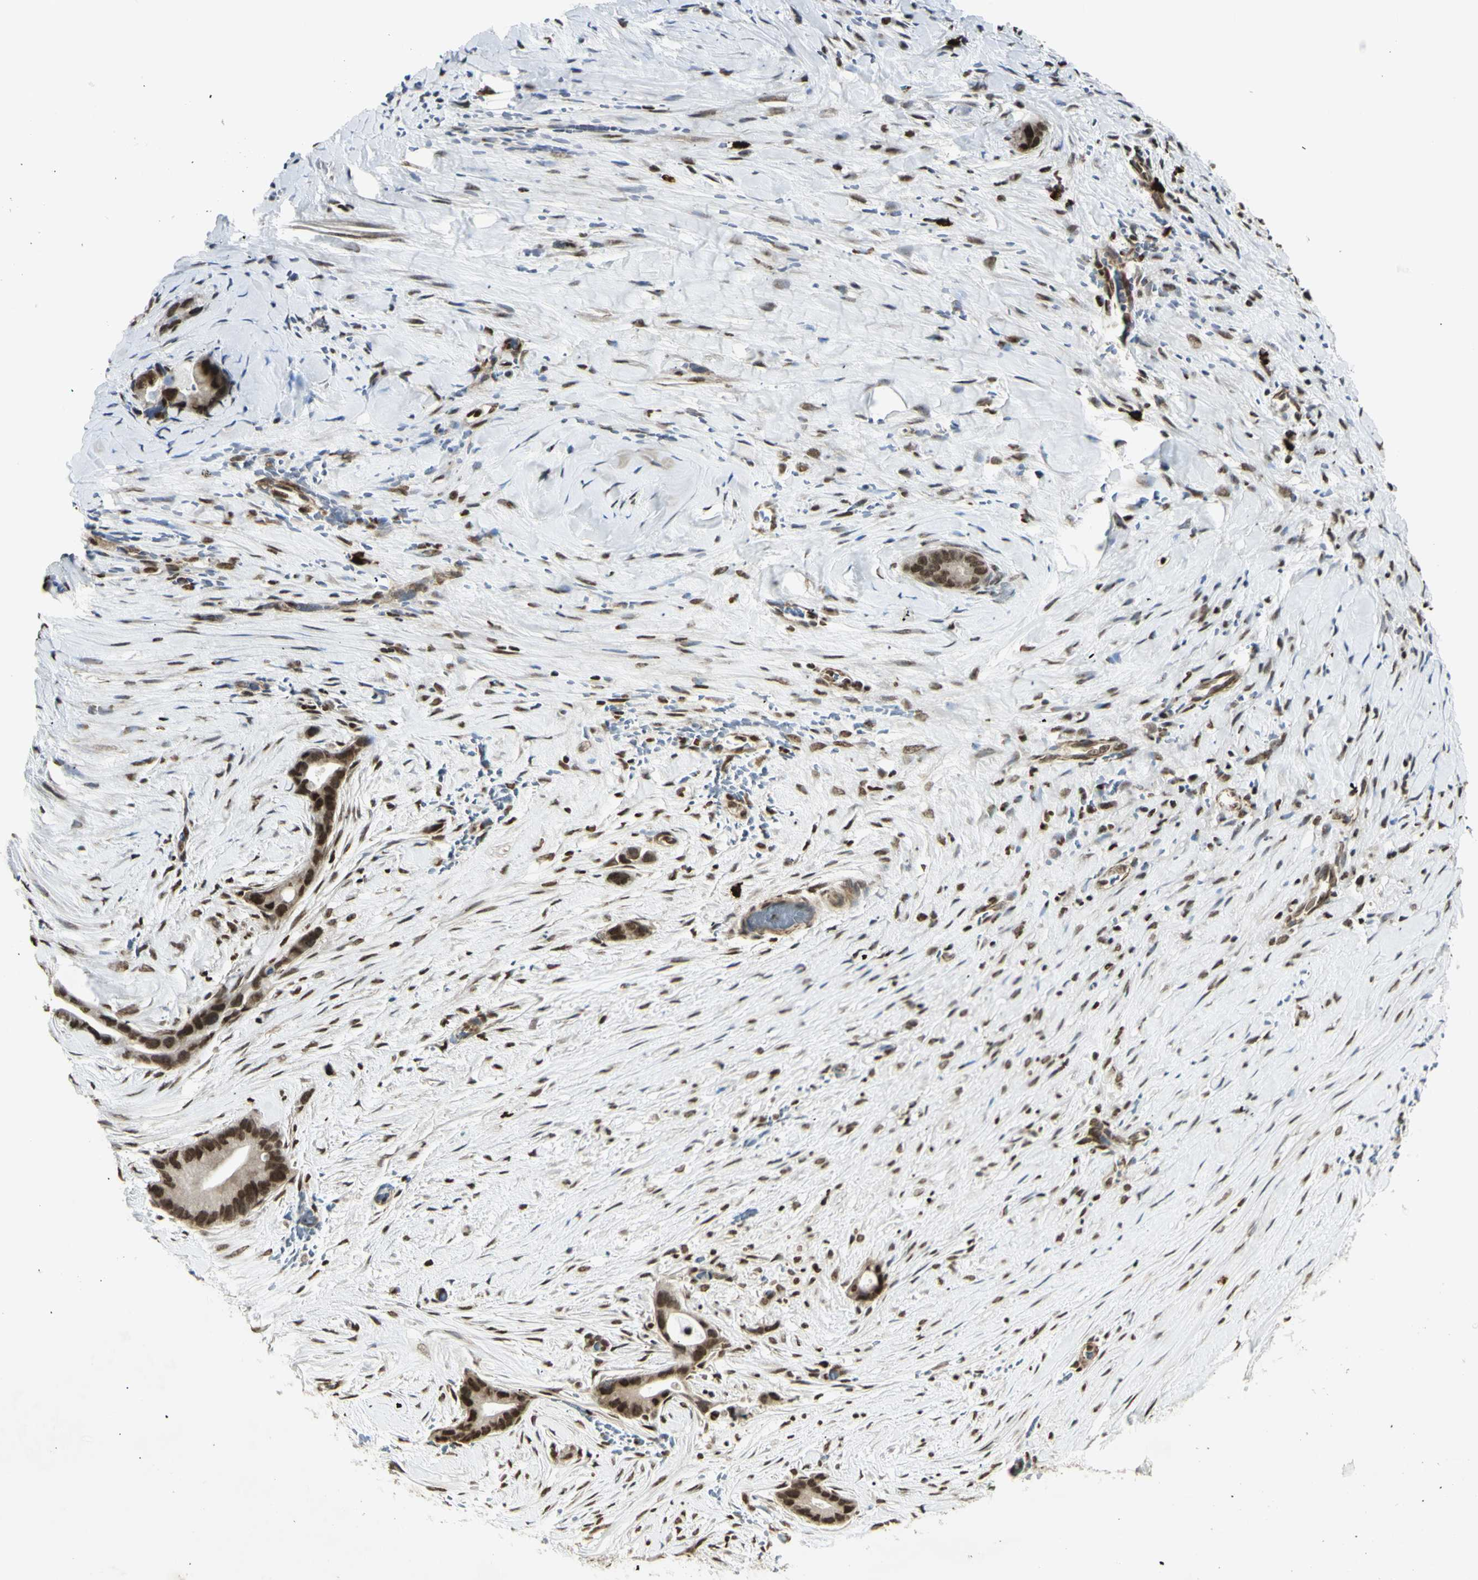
{"staining": {"intensity": "strong", "quantity": ">75%", "location": "nuclear"}, "tissue": "liver cancer", "cell_type": "Tumor cells", "image_type": "cancer", "snomed": [{"axis": "morphology", "description": "Cholangiocarcinoma"}, {"axis": "topography", "description": "Liver"}], "caption": "Protein analysis of liver cholangiocarcinoma tissue reveals strong nuclear staining in approximately >75% of tumor cells. The protein is shown in brown color, while the nuclei are stained blue.", "gene": "ZMYM6", "patient": {"sex": "female", "age": 55}}